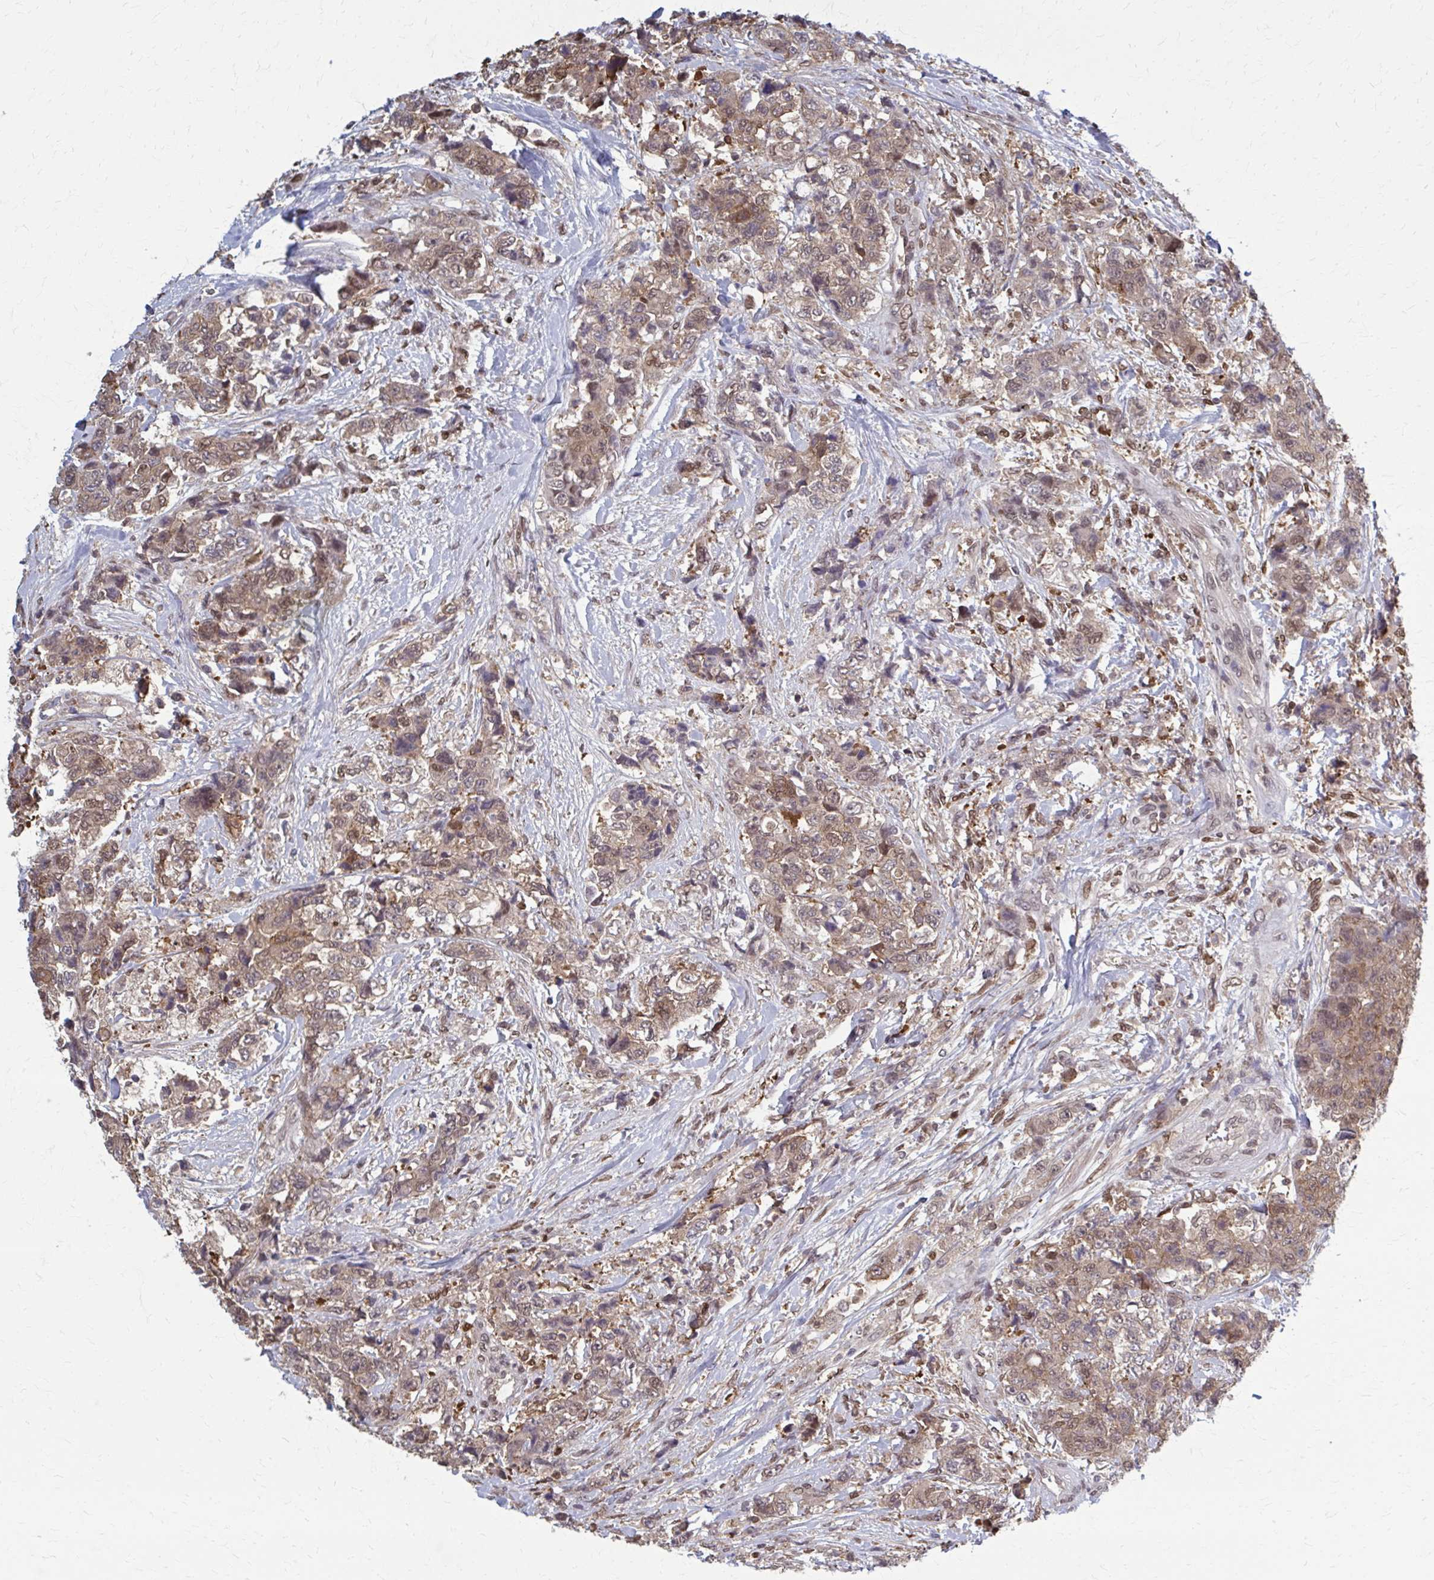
{"staining": {"intensity": "moderate", "quantity": ">75%", "location": "cytoplasmic/membranous"}, "tissue": "urothelial cancer", "cell_type": "Tumor cells", "image_type": "cancer", "snomed": [{"axis": "morphology", "description": "Urothelial carcinoma, High grade"}, {"axis": "topography", "description": "Urinary bladder"}], "caption": "About >75% of tumor cells in urothelial cancer demonstrate moderate cytoplasmic/membranous protein expression as visualized by brown immunohistochemical staining.", "gene": "MDH1", "patient": {"sex": "female", "age": 78}}